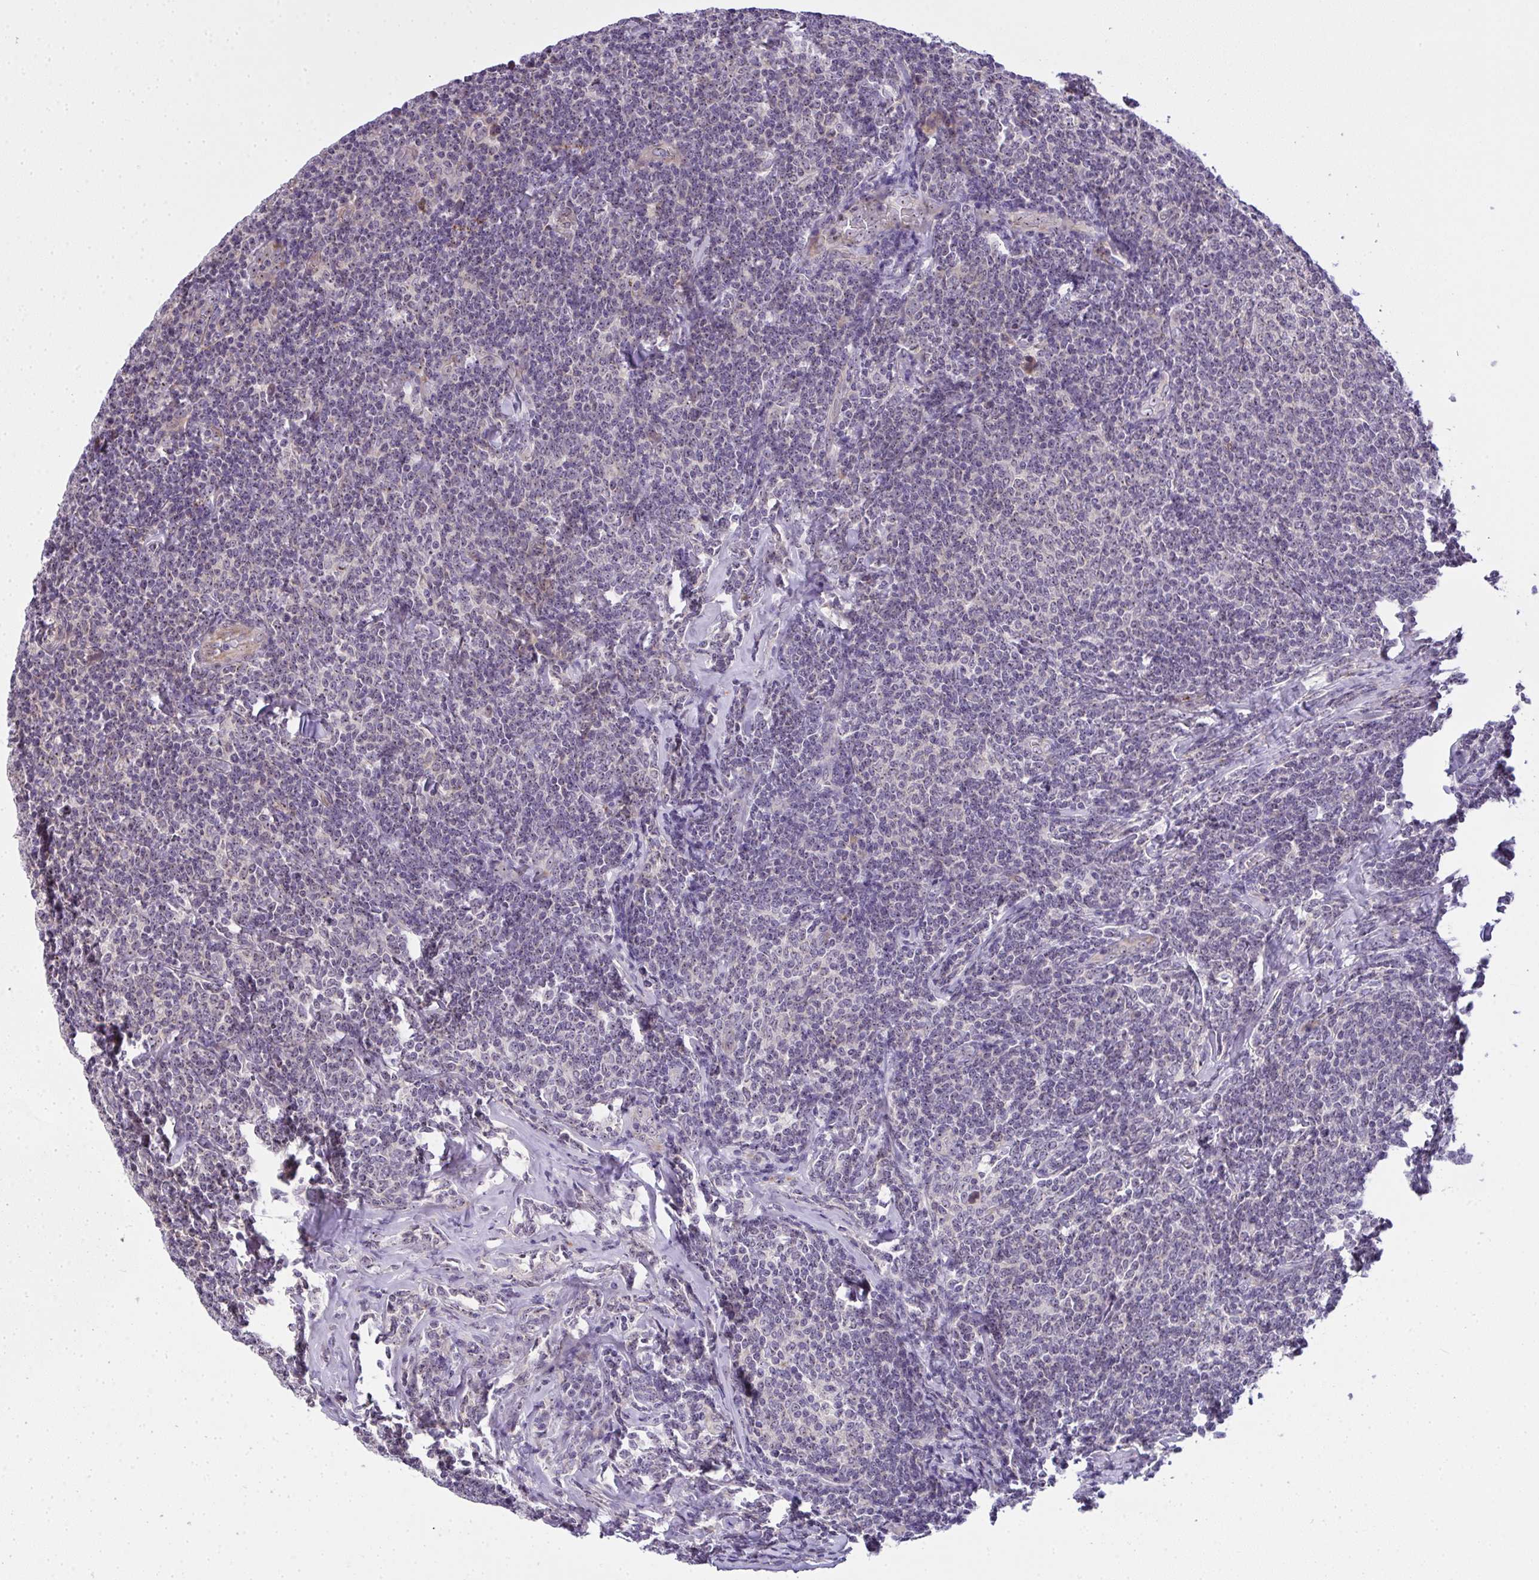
{"staining": {"intensity": "negative", "quantity": "none", "location": "none"}, "tissue": "lymphoma", "cell_type": "Tumor cells", "image_type": "cancer", "snomed": [{"axis": "morphology", "description": "Malignant lymphoma, non-Hodgkin's type, Low grade"}, {"axis": "topography", "description": "Lymph node"}], "caption": "IHC histopathology image of human lymphoma stained for a protein (brown), which displays no staining in tumor cells.", "gene": "NT5C1A", "patient": {"sex": "male", "age": 52}}